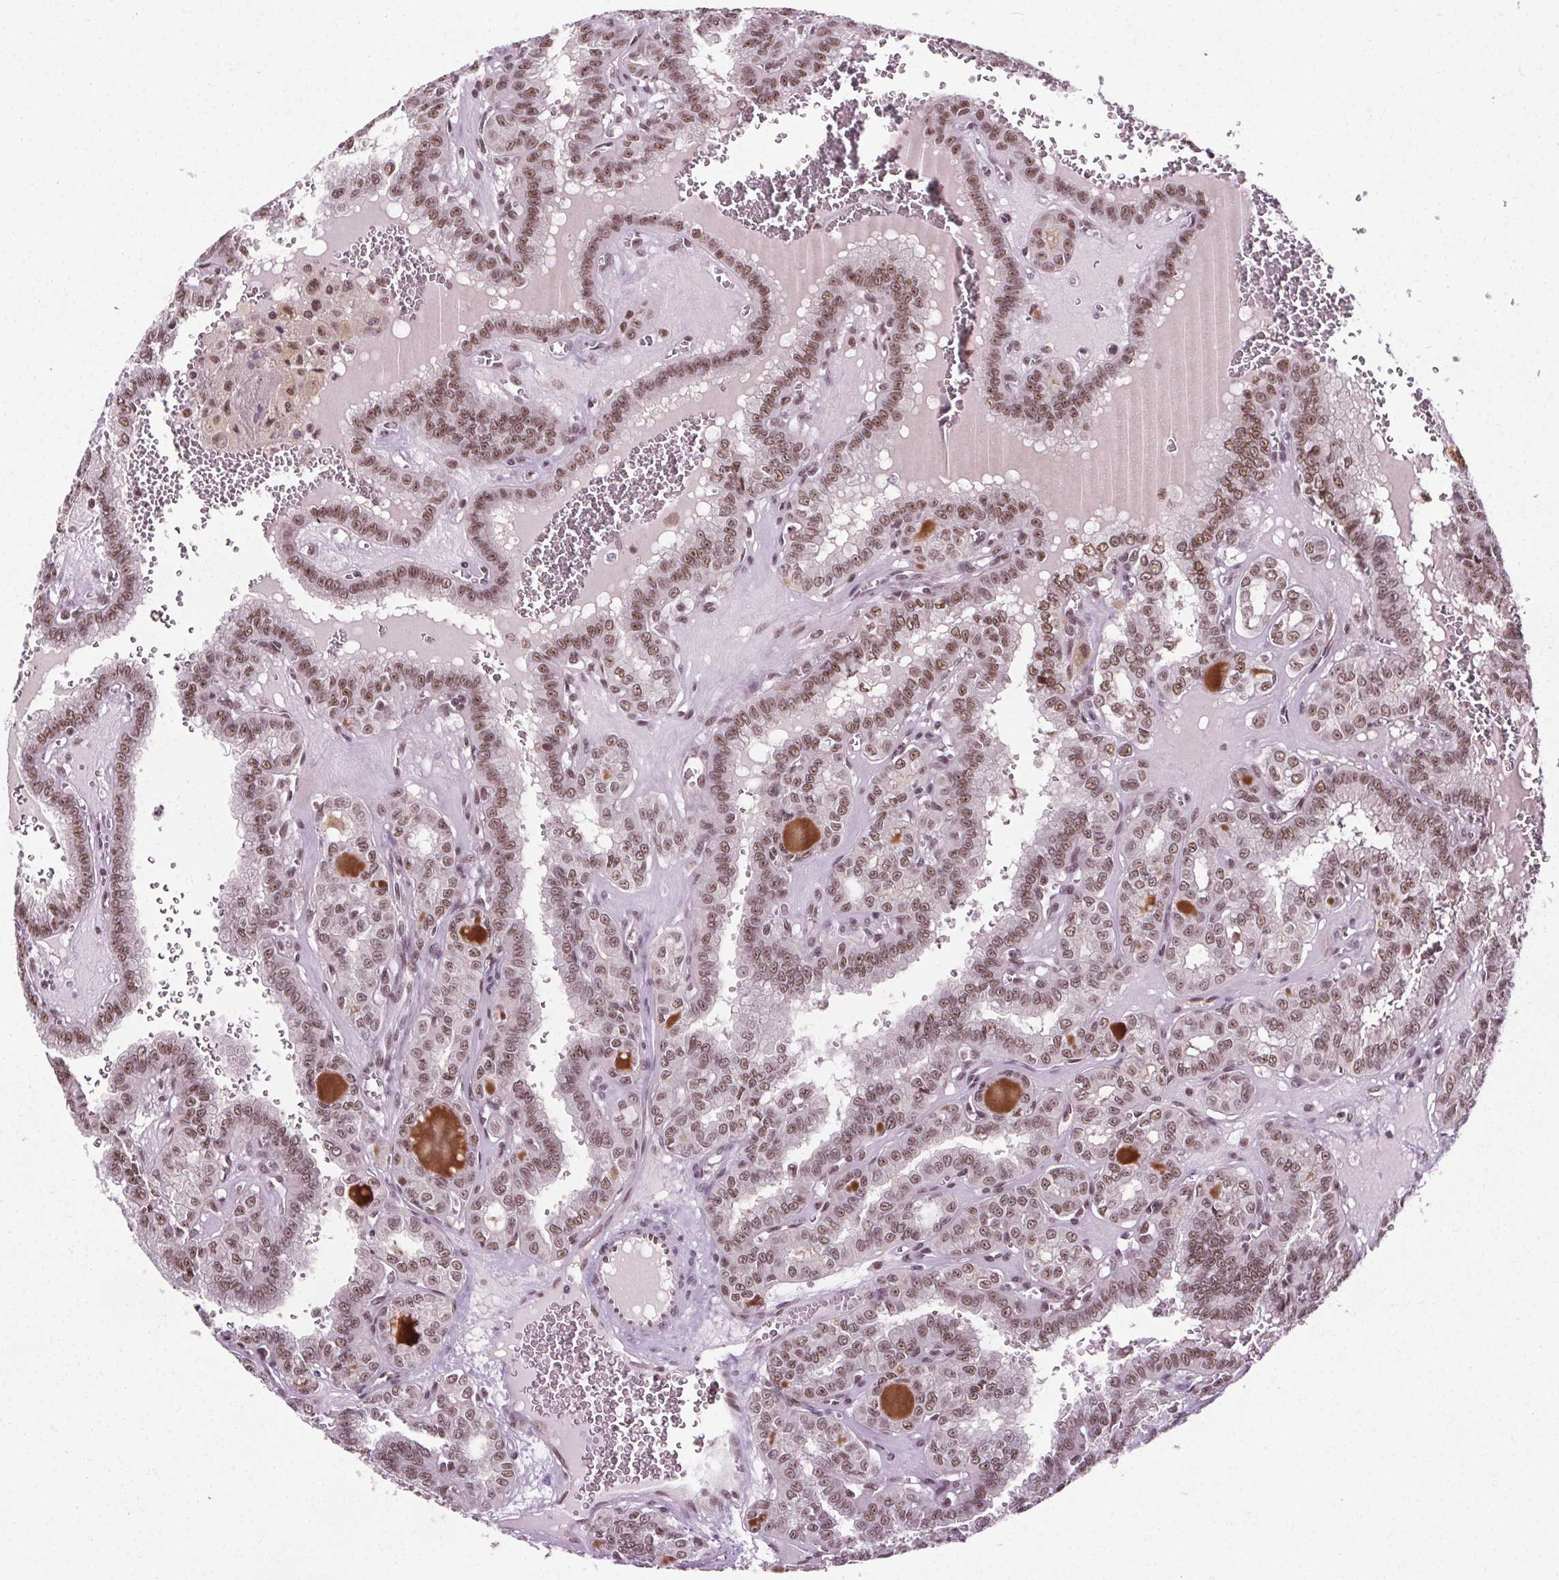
{"staining": {"intensity": "moderate", "quantity": ">75%", "location": "nuclear"}, "tissue": "thyroid cancer", "cell_type": "Tumor cells", "image_type": "cancer", "snomed": [{"axis": "morphology", "description": "Papillary adenocarcinoma, NOS"}, {"axis": "topography", "description": "Thyroid gland"}], "caption": "Immunohistochemical staining of human papillary adenocarcinoma (thyroid) demonstrates medium levels of moderate nuclear protein positivity in about >75% of tumor cells.", "gene": "MED6", "patient": {"sex": "female", "age": 41}}